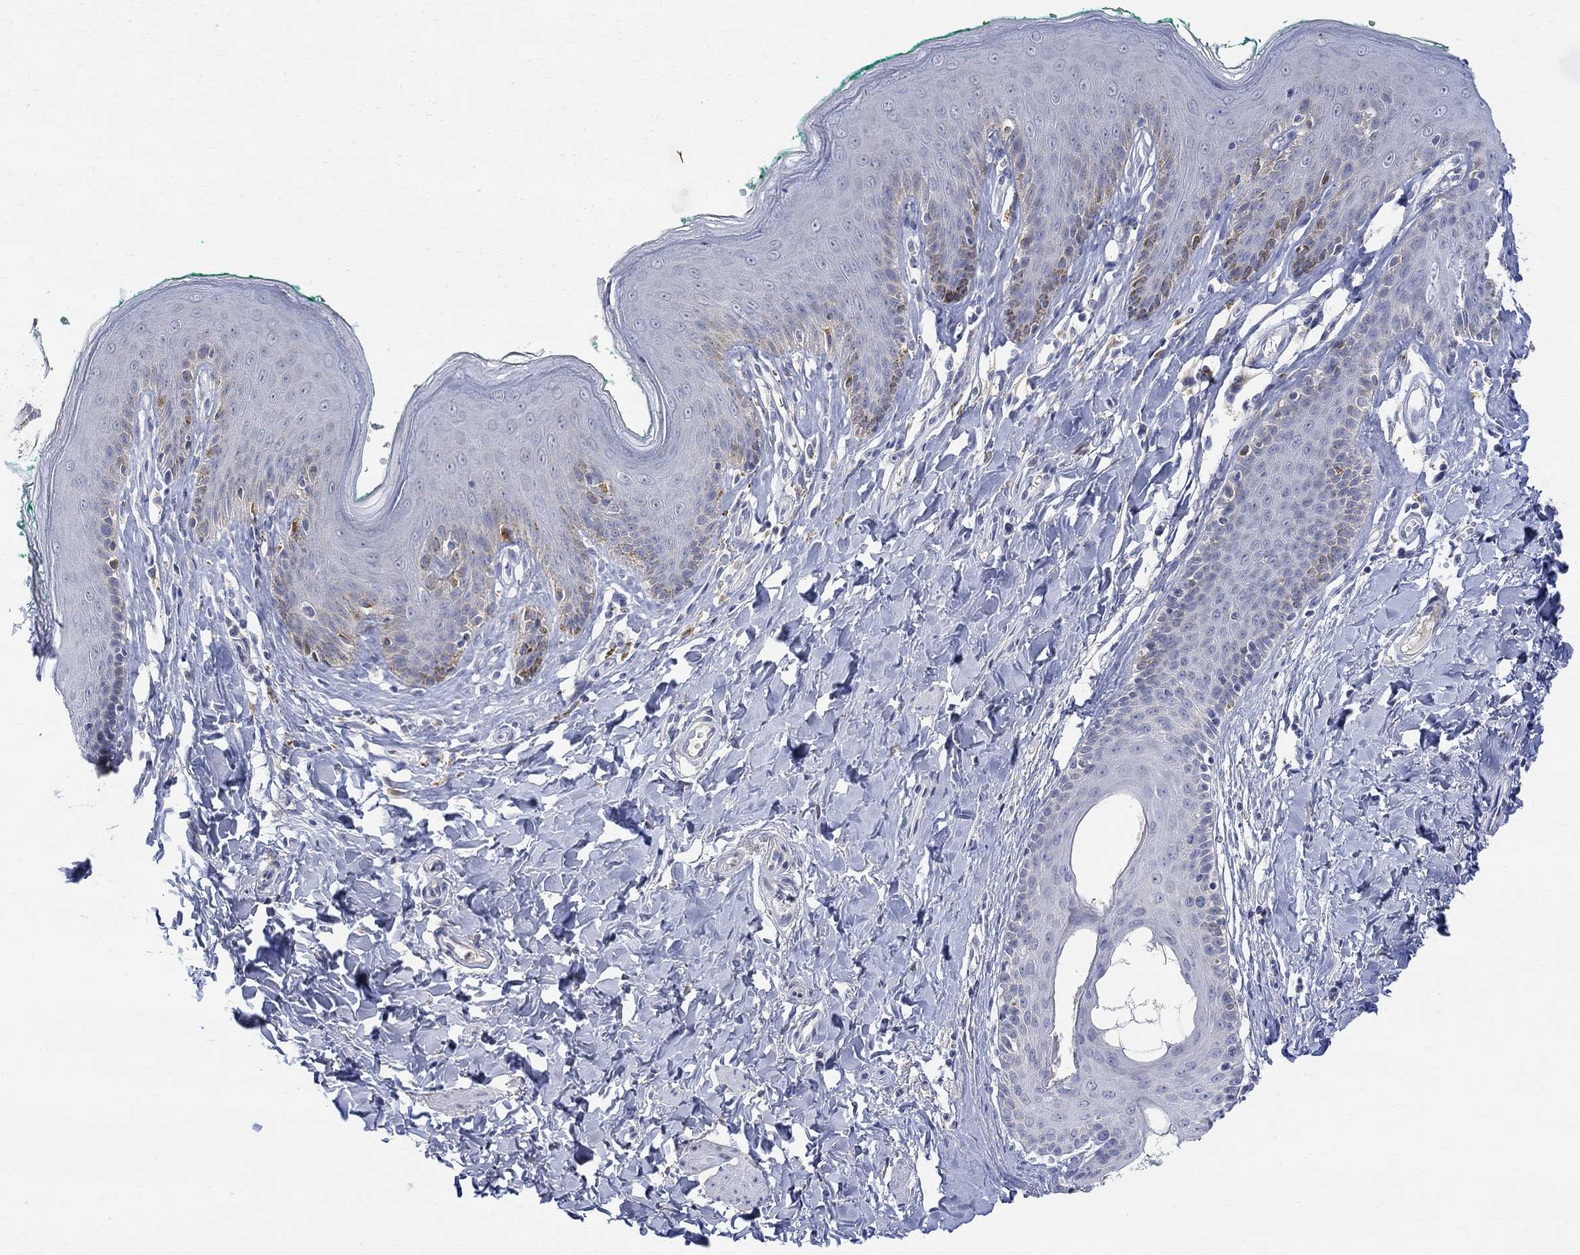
{"staining": {"intensity": "negative", "quantity": "none", "location": "none"}, "tissue": "skin", "cell_type": "Epidermal cells", "image_type": "normal", "snomed": [{"axis": "morphology", "description": "Normal tissue, NOS"}, {"axis": "topography", "description": "Vulva"}], "caption": "A photomicrograph of human skin is negative for staining in epidermal cells. (Stains: DAB (3,3'-diaminobenzidine) immunohistochemistry with hematoxylin counter stain, Microscopy: brightfield microscopy at high magnification).", "gene": "FNDC5", "patient": {"sex": "female", "age": 66}}